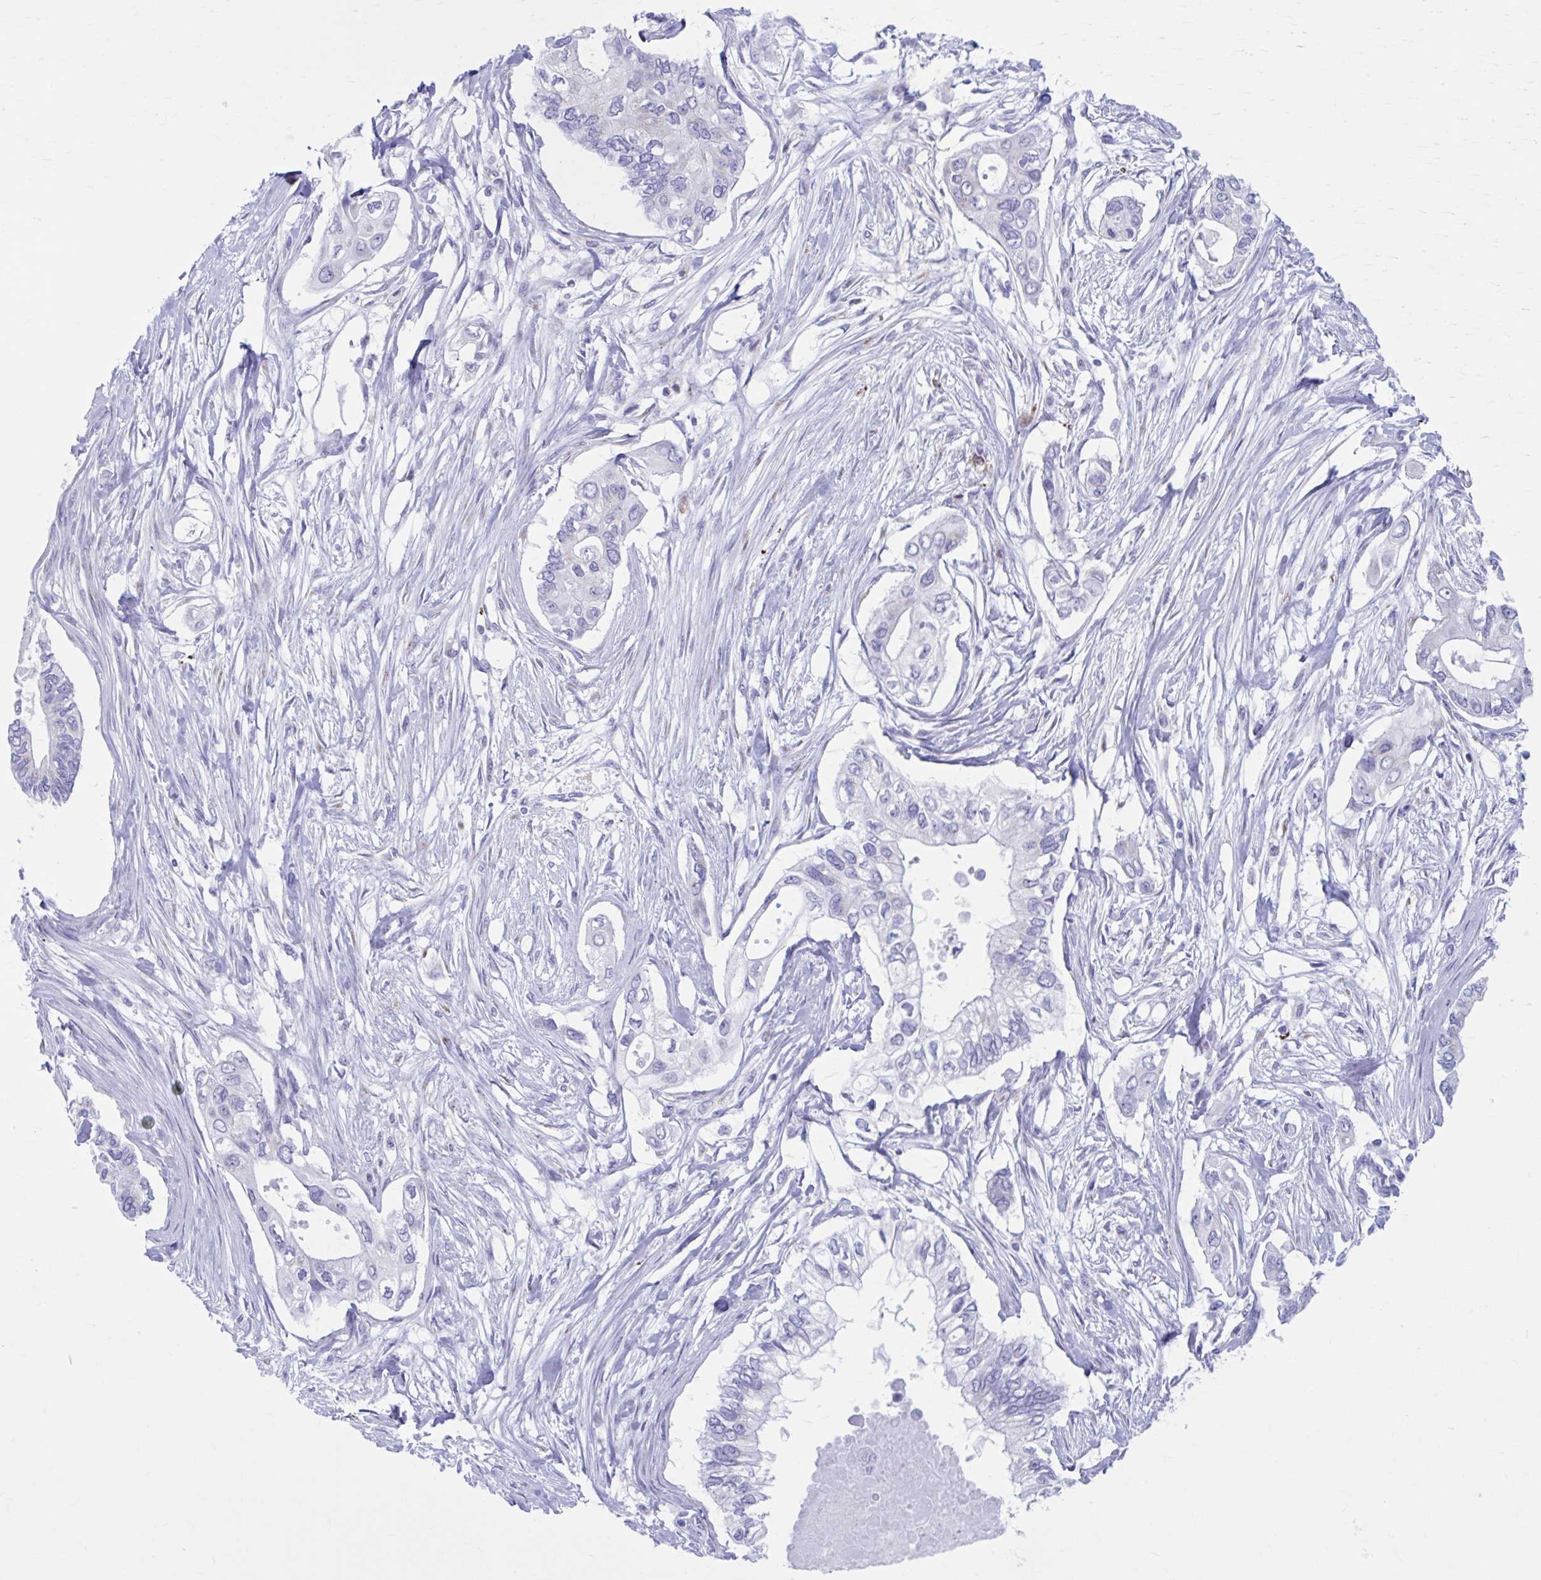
{"staining": {"intensity": "negative", "quantity": "none", "location": "none"}, "tissue": "pancreatic cancer", "cell_type": "Tumor cells", "image_type": "cancer", "snomed": [{"axis": "morphology", "description": "Adenocarcinoma, NOS"}, {"axis": "topography", "description": "Pancreas"}], "caption": "Pancreatic adenocarcinoma stained for a protein using immunohistochemistry (IHC) demonstrates no expression tumor cells.", "gene": "KCNE2", "patient": {"sex": "female", "age": 63}}